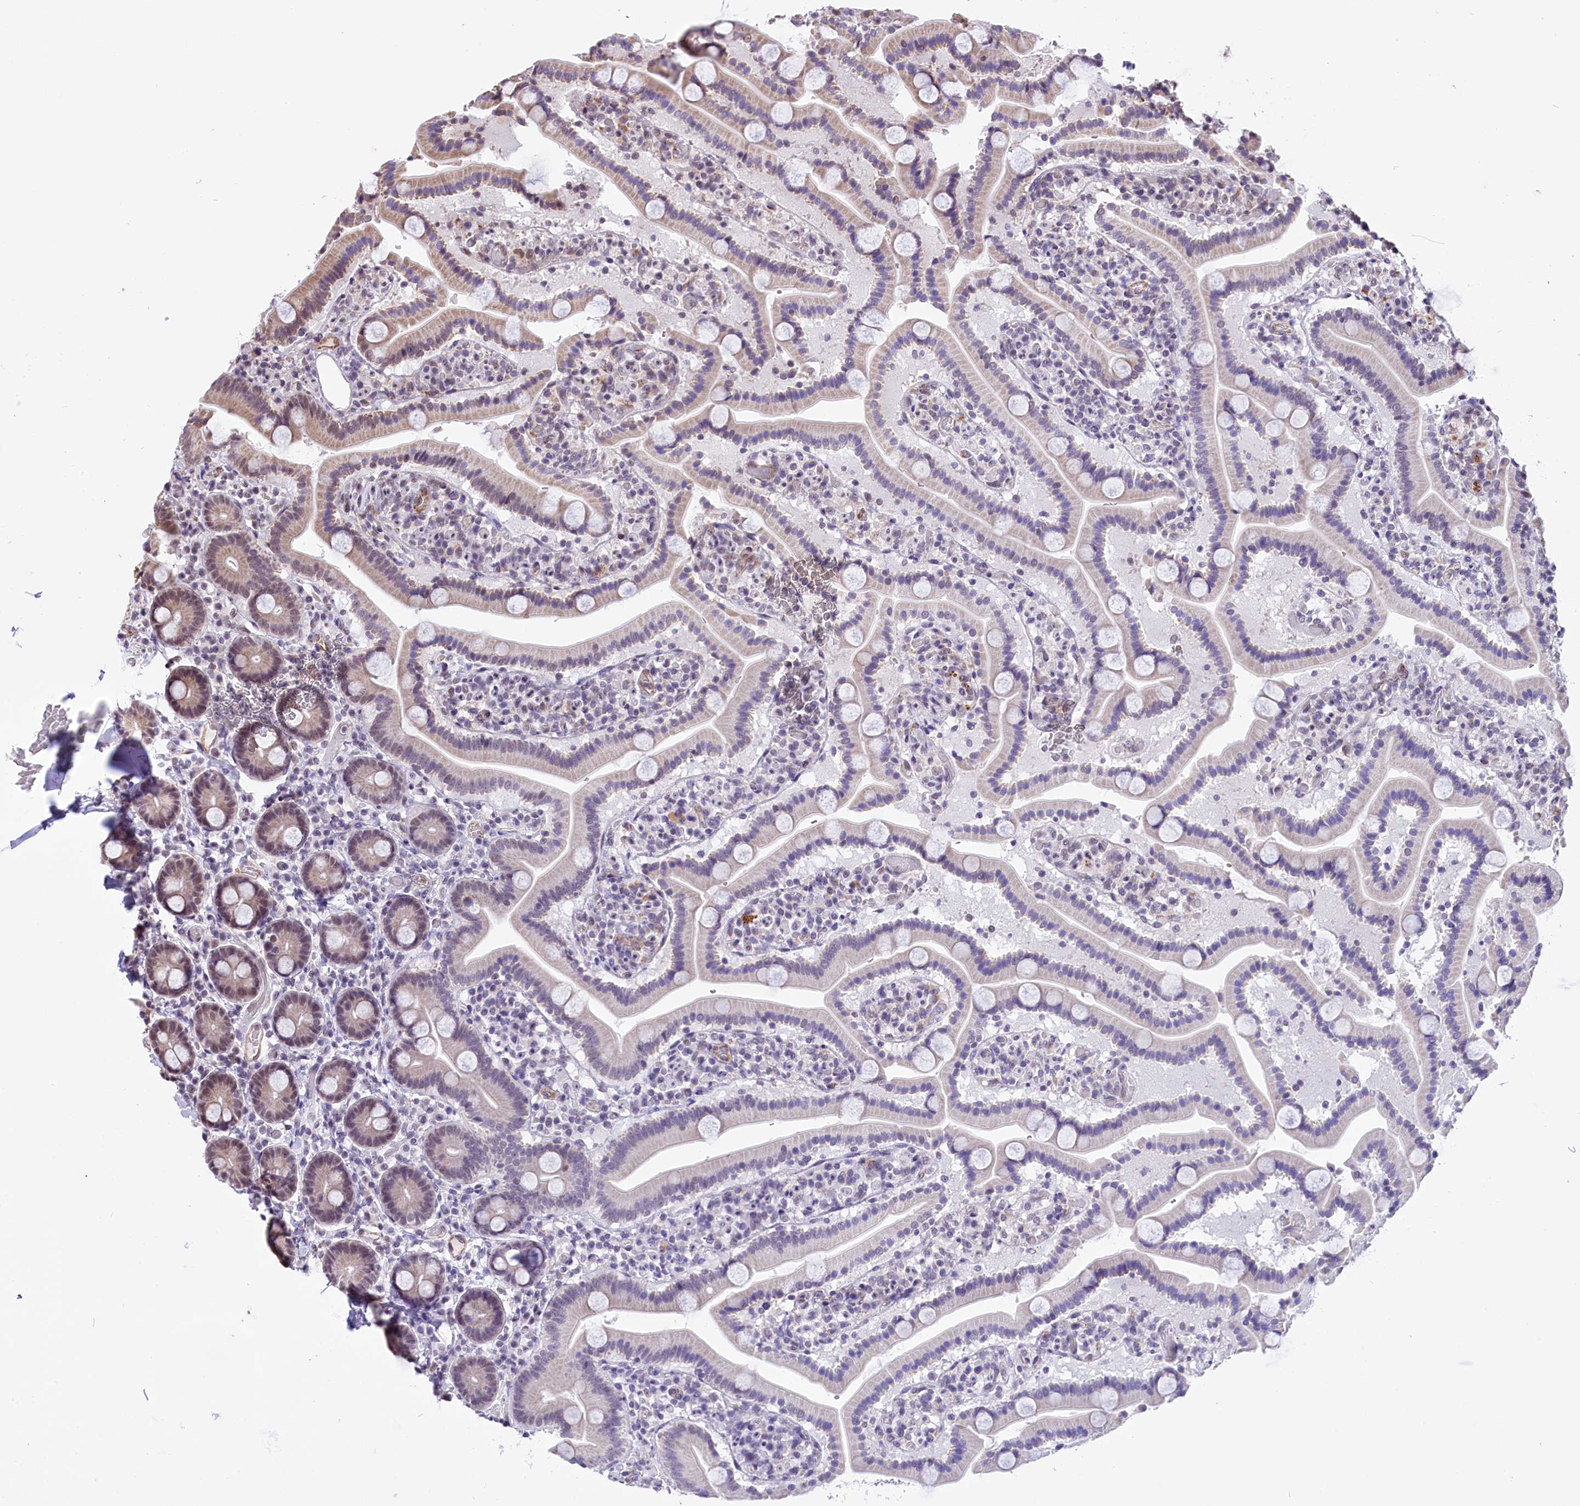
{"staining": {"intensity": "negative", "quantity": "none", "location": "none"}, "tissue": "duodenum", "cell_type": "Glandular cells", "image_type": "normal", "snomed": [{"axis": "morphology", "description": "Normal tissue, NOS"}, {"axis": "topography", "description": "Duodenum"}], "caption": "An image of duodenum stained for a protein displays no brown staining in glandular cells.", "gene": "MRPL54", "patient": {"sex": "male", "age": 55}}